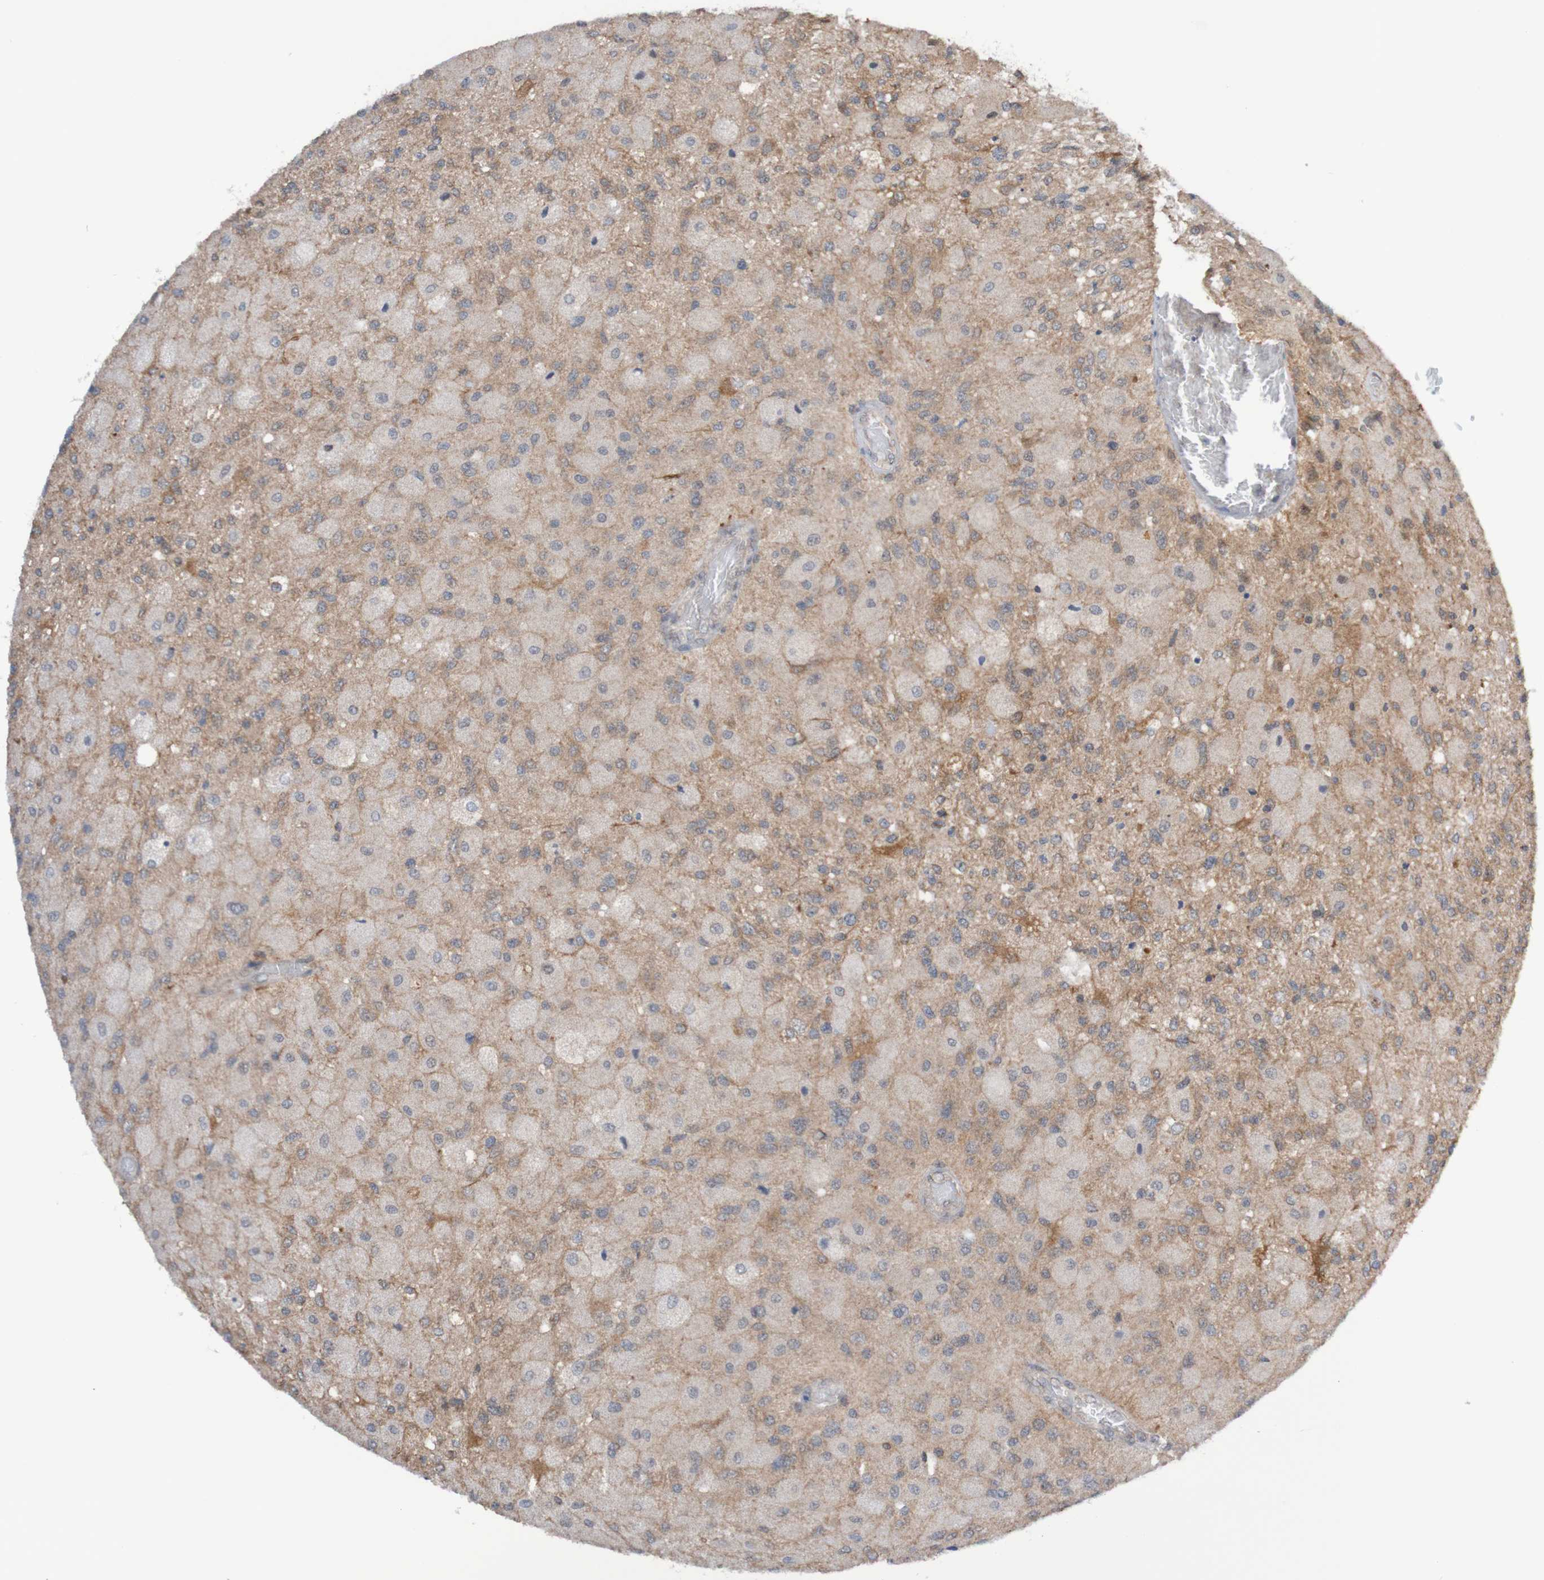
{"staining": {"intensity": "weak", "quantity": ">75%", "location": "cytoplasmic/membranous"}, "tissue": "glioma", "cell_type": "Tumor cells", "image_type": "cancer", "snomed": [{"axis": "morphology", "description": "Normal tissue, NOS"}, {"axis": "morphology", "description": "Glioma, malignant, High grade"}, {"axis": "topography", "description": "Cerebral cortex"}], "caption": "Glioma stained with immunohistochemistry demonstrates weak cytoplasmic/membranous expression in about >75% of tumor cells. The staining was performed using DAB (3,3'-diaminobenzidine) to visualize the protein expression in brown, while the nuclei were stained in blue with hematoxylin (Magnification: 20x).", "gene": "ITLN1", "patient": {"sex": "male", "age": 77}}